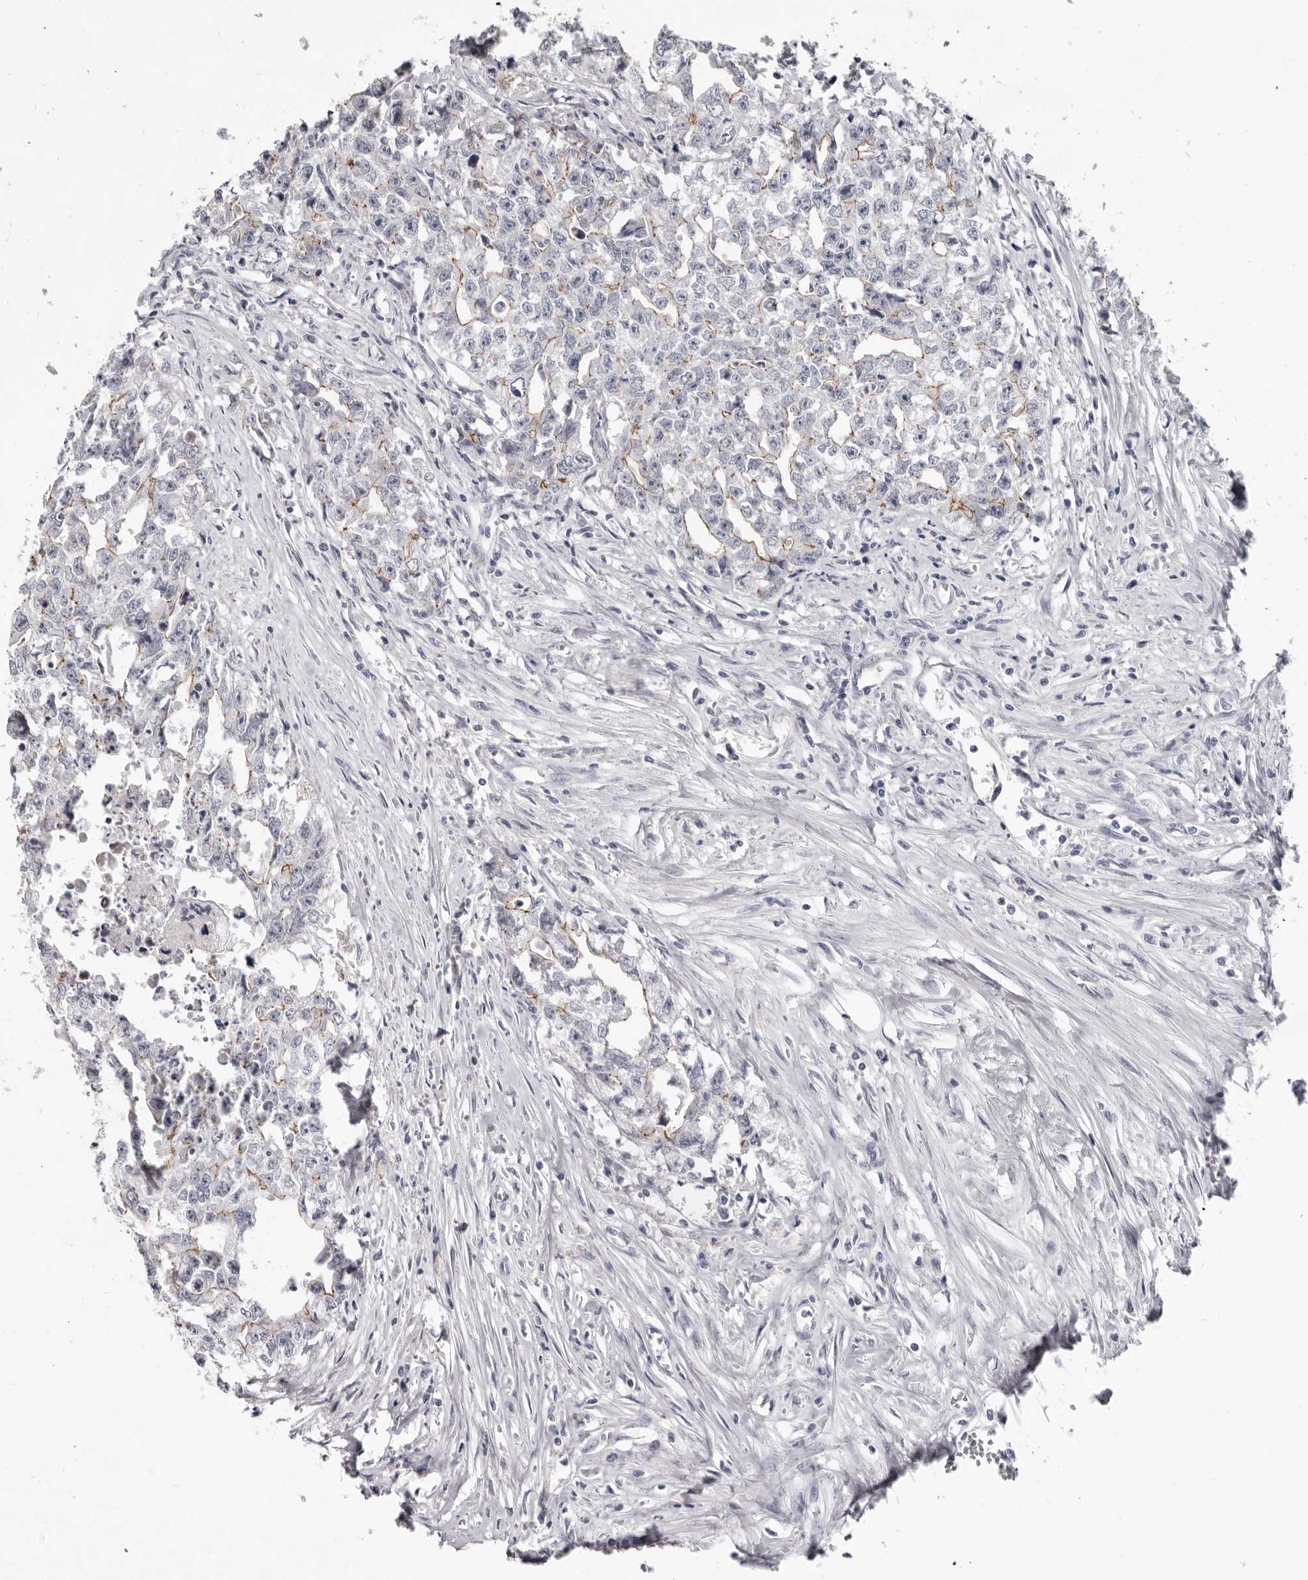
{"staining": {"intensity": "moderate", "quantity": "25%-75%", "location": "cytoplasmic/membranous"}, "tissue": "testis cancer", "cell_type": "Tumor cells", "image_type": "cancer", "snomed": [{"axis": "morphology", "description": "Seminoma, NOS"}, {"axis": "morphology", "description": "Carcinoma, Embryonal, NOS"}, {"axis": "topography", "description": "Testis"}], "caption": "Immunohistochemistry photomicrograph of human testis cancer (seminoma) stained for a protein (brown), which displays medium levels of moderate cytoplasmic/membranous expression in about 25%-75% of tumor cells.", "gene": "CGN", "patient": {"sex": "male", "age": 43}}